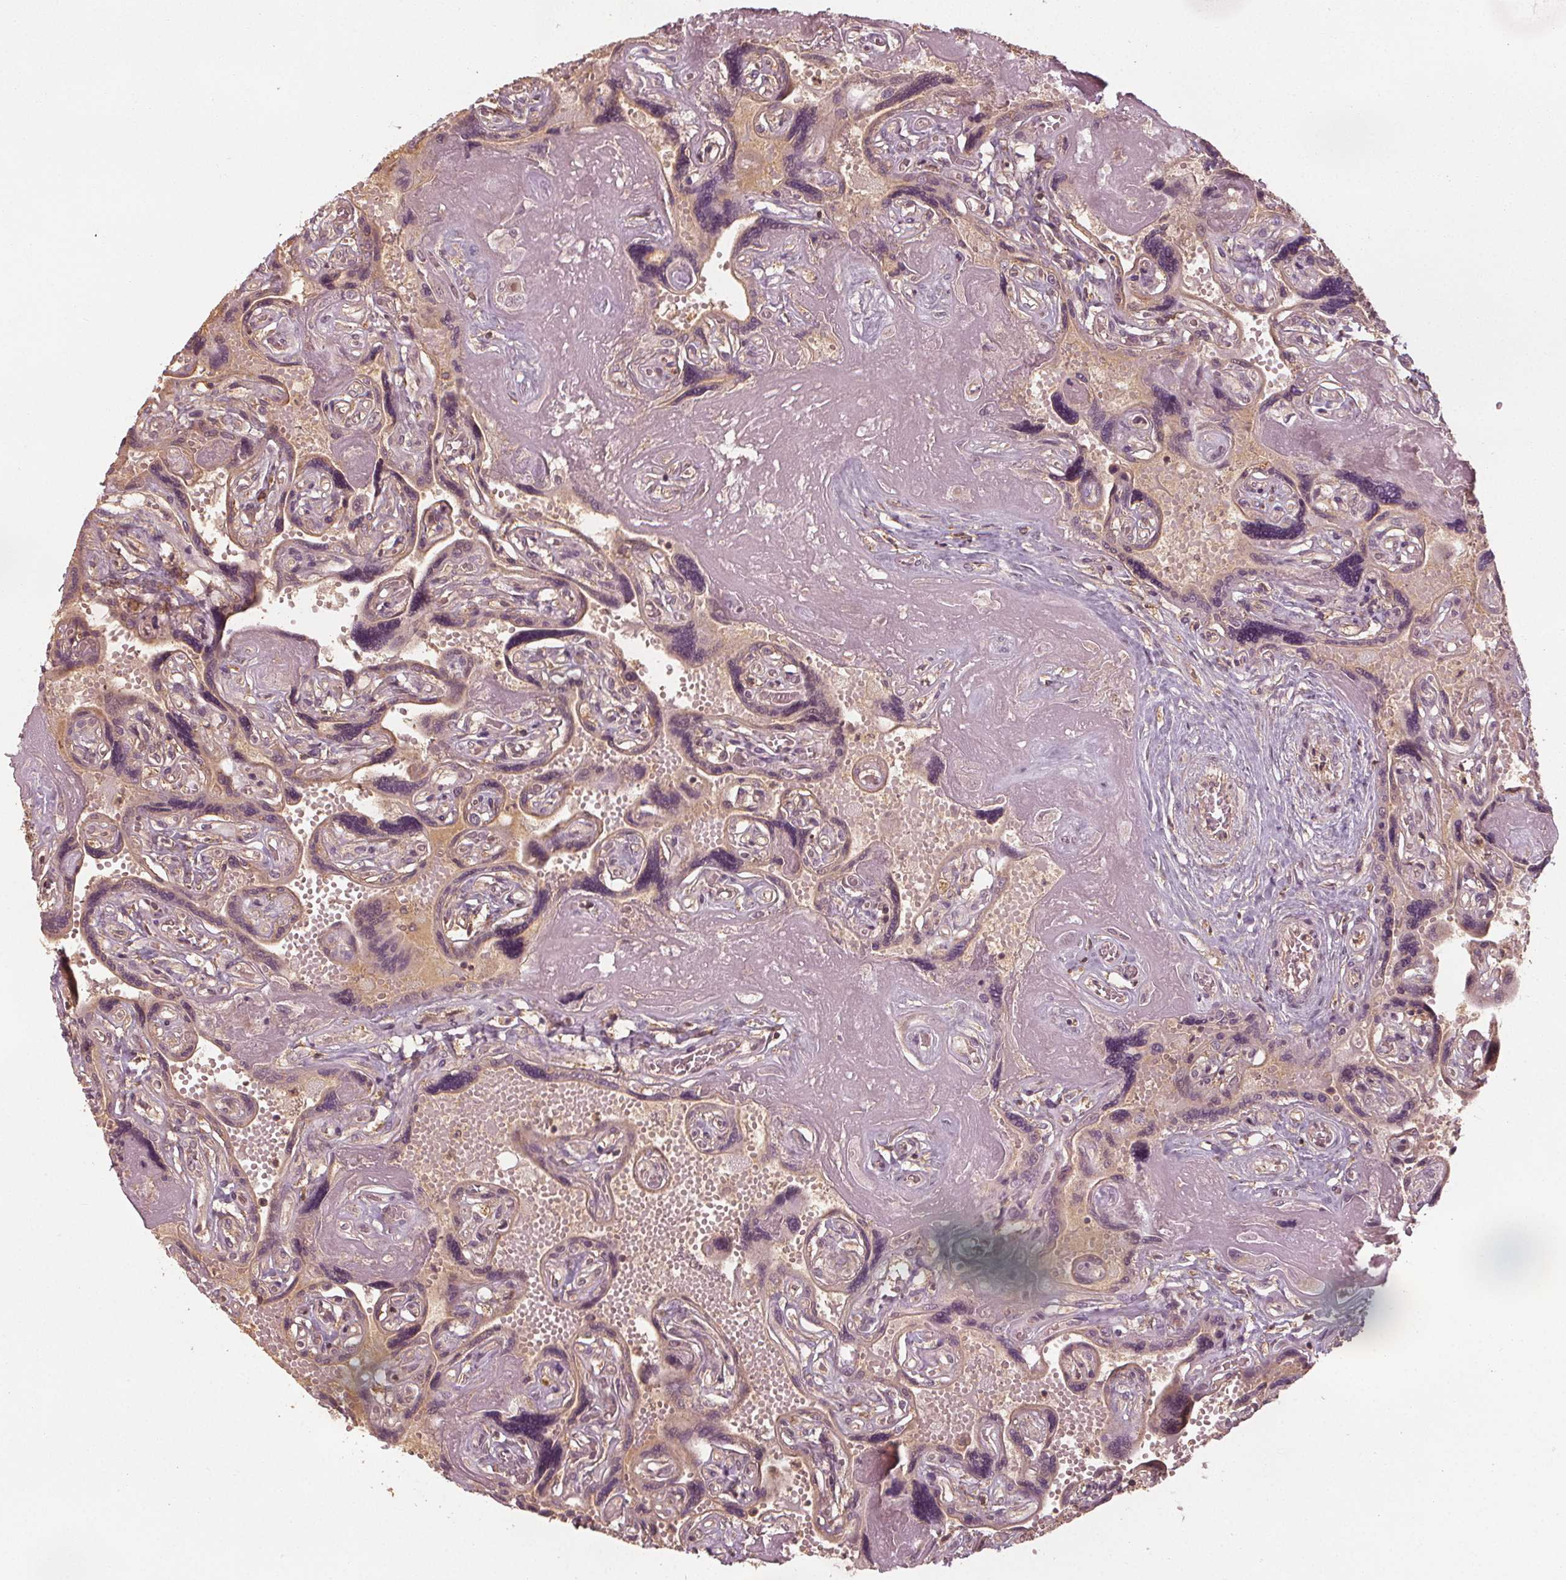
{"staining": {"intensity": "negative", "quantity": "none", "location": "none"}, "tissue": "placenta", "cell_type": "Decidual cells", "image_type": "normal", "snomed": [{"axis": "morphology", "description": "Normal tissue, NOS"}, {"axis": "topography", "description": "Placenta"}], "caption": "High power microscopy histopathology image of an immunohistochemistry micrograph of benign placenta, revealing no significant expression in decidual cells.", "gene": "GNB2", "patient": {"sex": "female", "age": 32}}